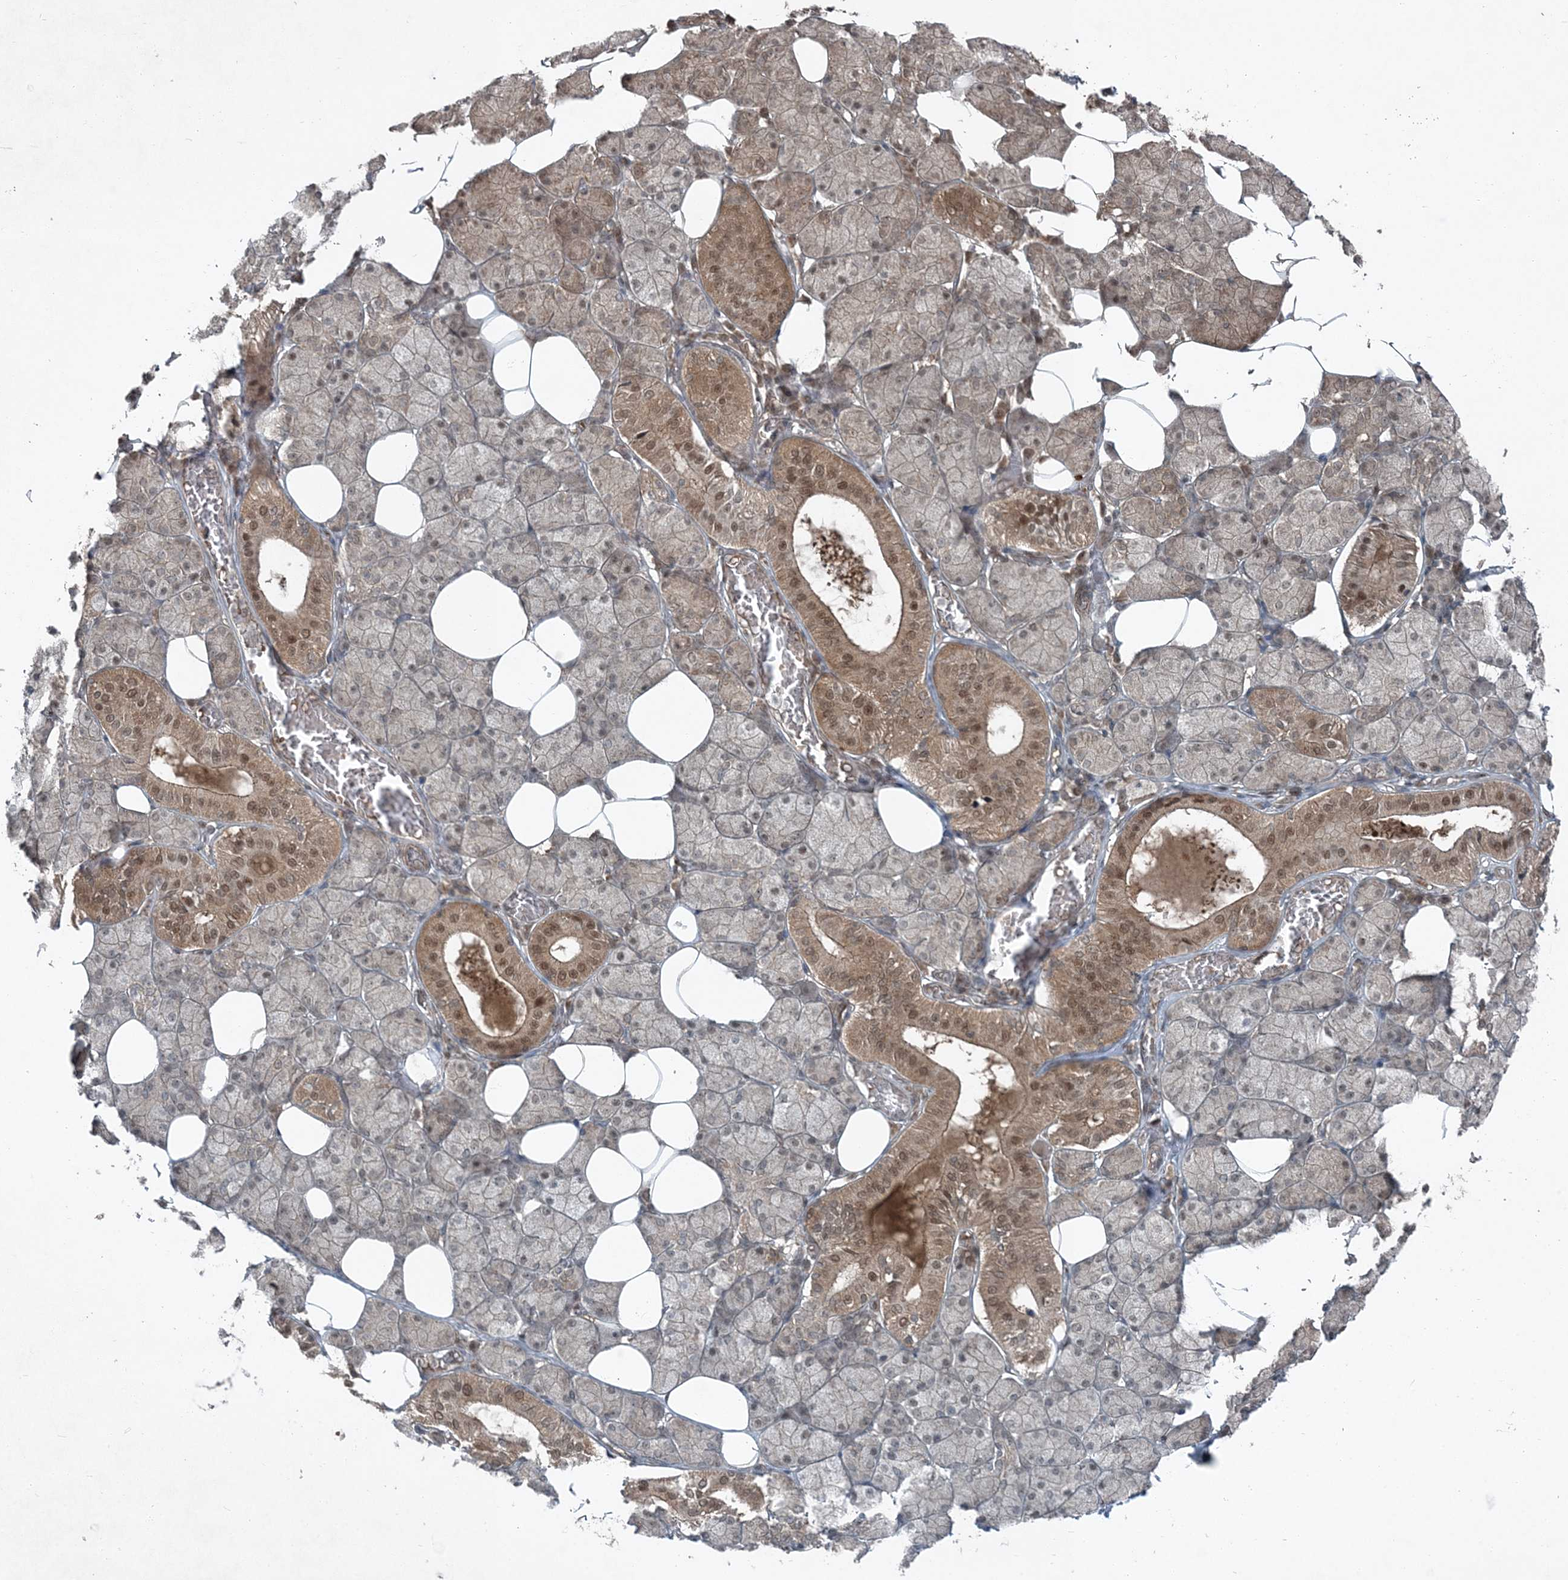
{"staining": {"intensity": "moderate", "quantity": ">75%", "location": "cytoplasmic/membranous,nuclear"}, "tissue": "salivary gland", "cell_type": "Glandular cells", "image_type": "normal", "snomed": [{"axis": "morphology", "description": "Normal tissue, NOS"}, {"axis": "topography", "description": "Salivary gland"}], "caption": "Benign salivary gland reveals moderate cytoplasmic/membranous,nuclear positivity in approximately >75% of glandular cells The protein is shown in brown color, while the nuclei are stained blue..", "gene": "FBXL17", "patient": {"sex": "female", "age": 33}}